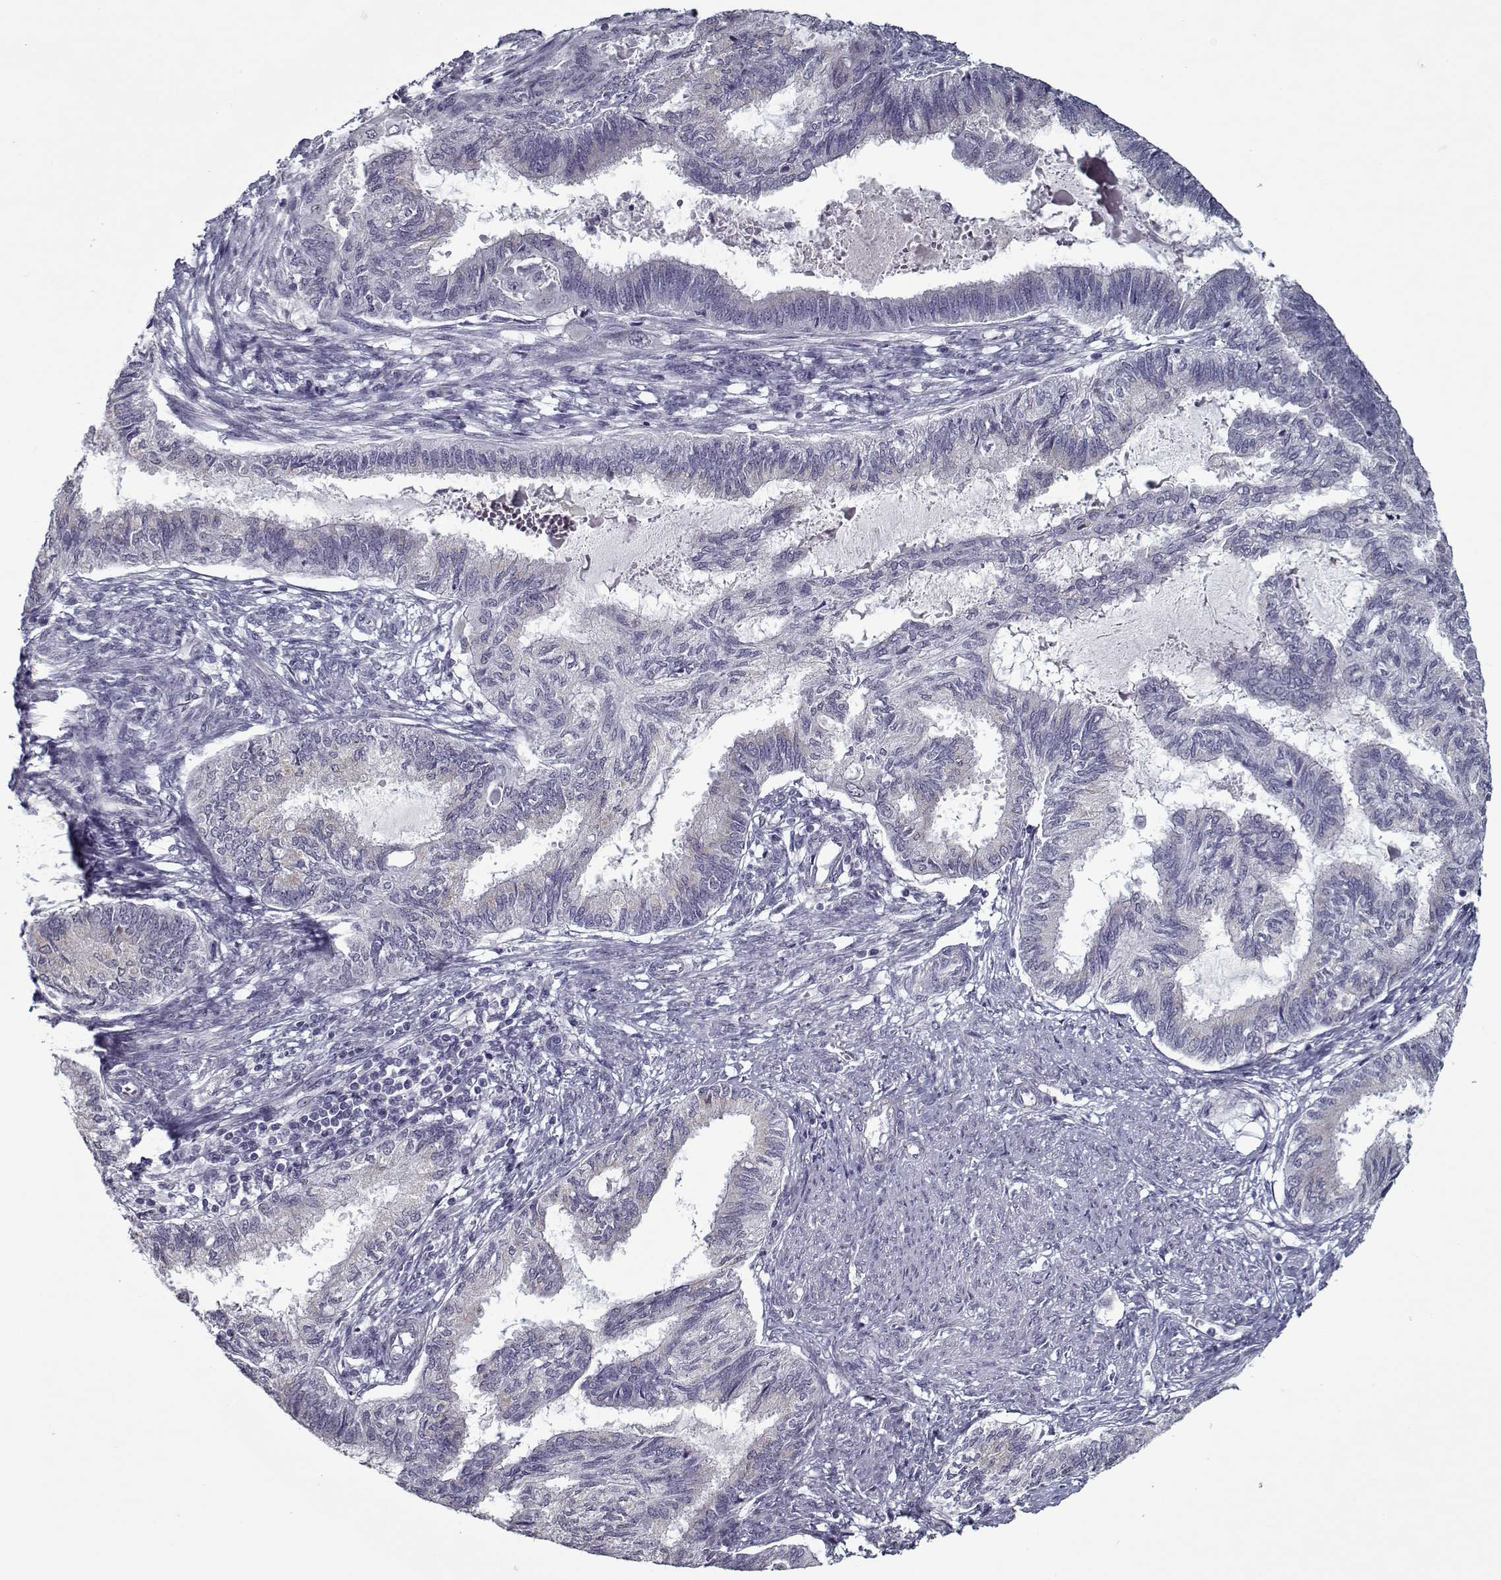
{"staining": {"intensity": "weak", "quantity": "<25%", "location": "cytoplasmic/membranous"}, "tissue": "endometrial cancer", "cell_type": "Tumor cells", "image_type": "cancer", "snomed": [{"axis": "morphology", "description": "Adenocarcinoma, NOS"}, {"axis": "topography", "description": "Endometrium"}], "caption": "Tumor cells are negative for protein expression in human adenocarcinoma (endometrial). The staining was performed using DAB to visualize the protein expression in brown, while the nuclei were stained in blue with hematoxylin (Magnification: 20x).", "gene": "SEC16B", "patient": {"sex": "female", "age": 86}}